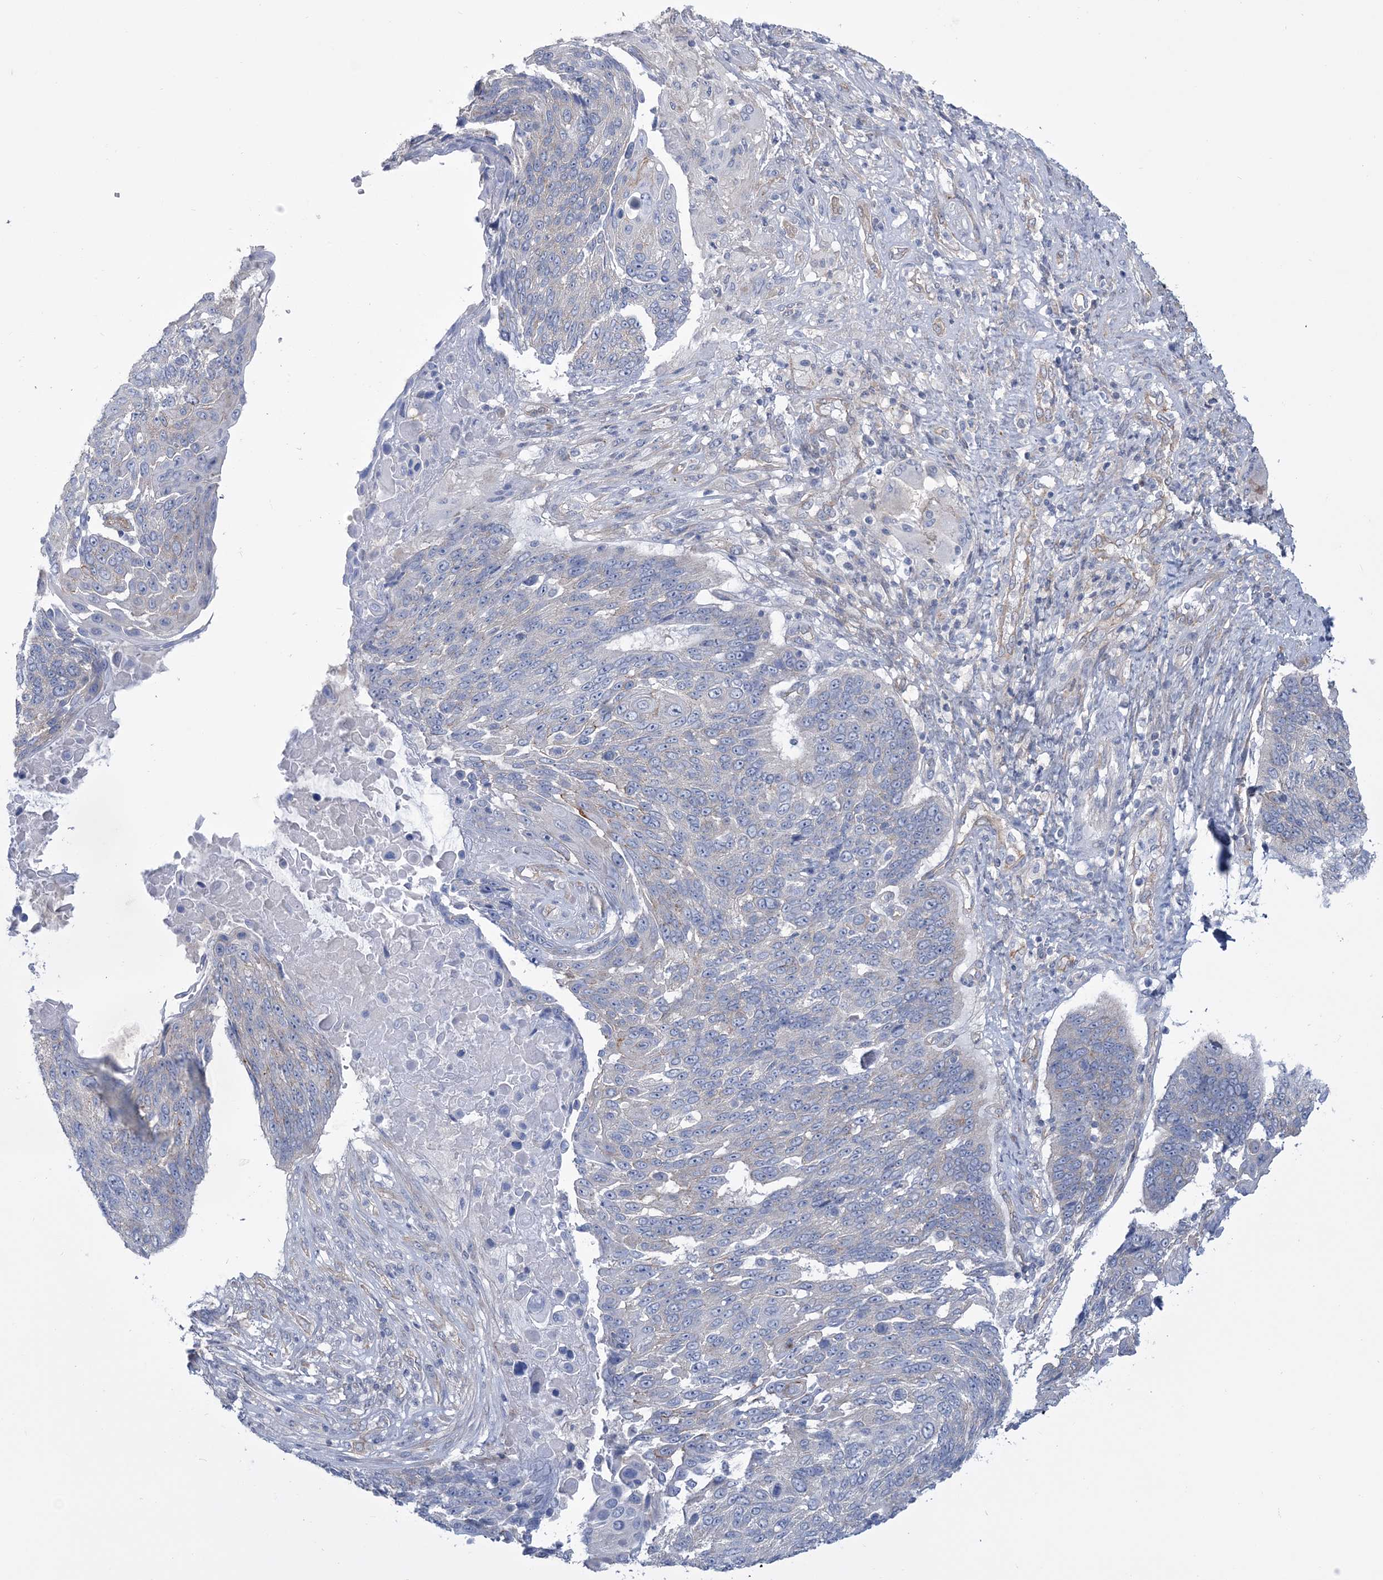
{"staining": {"intensity": "negative", "quantity": "none", "location": "none"}, "tissue": "lung cancer", "cell_type": "Tumor cells", "image_type": "cancer", "snomed": [{"axis": "morphology", "description": "Squamous cell carcinoma, NOS"}, {"axis": "topography", "description": "Lung"}], "caption": "Immunohistochemistry (IHC) photomicrograph of human squamous cell carcinoma (lung) stained for a protein (brown), which exhibits no expression in tumor cells.", "gene": "RAB11FIP5", "patient": {"sex": "male", "age": 66}}